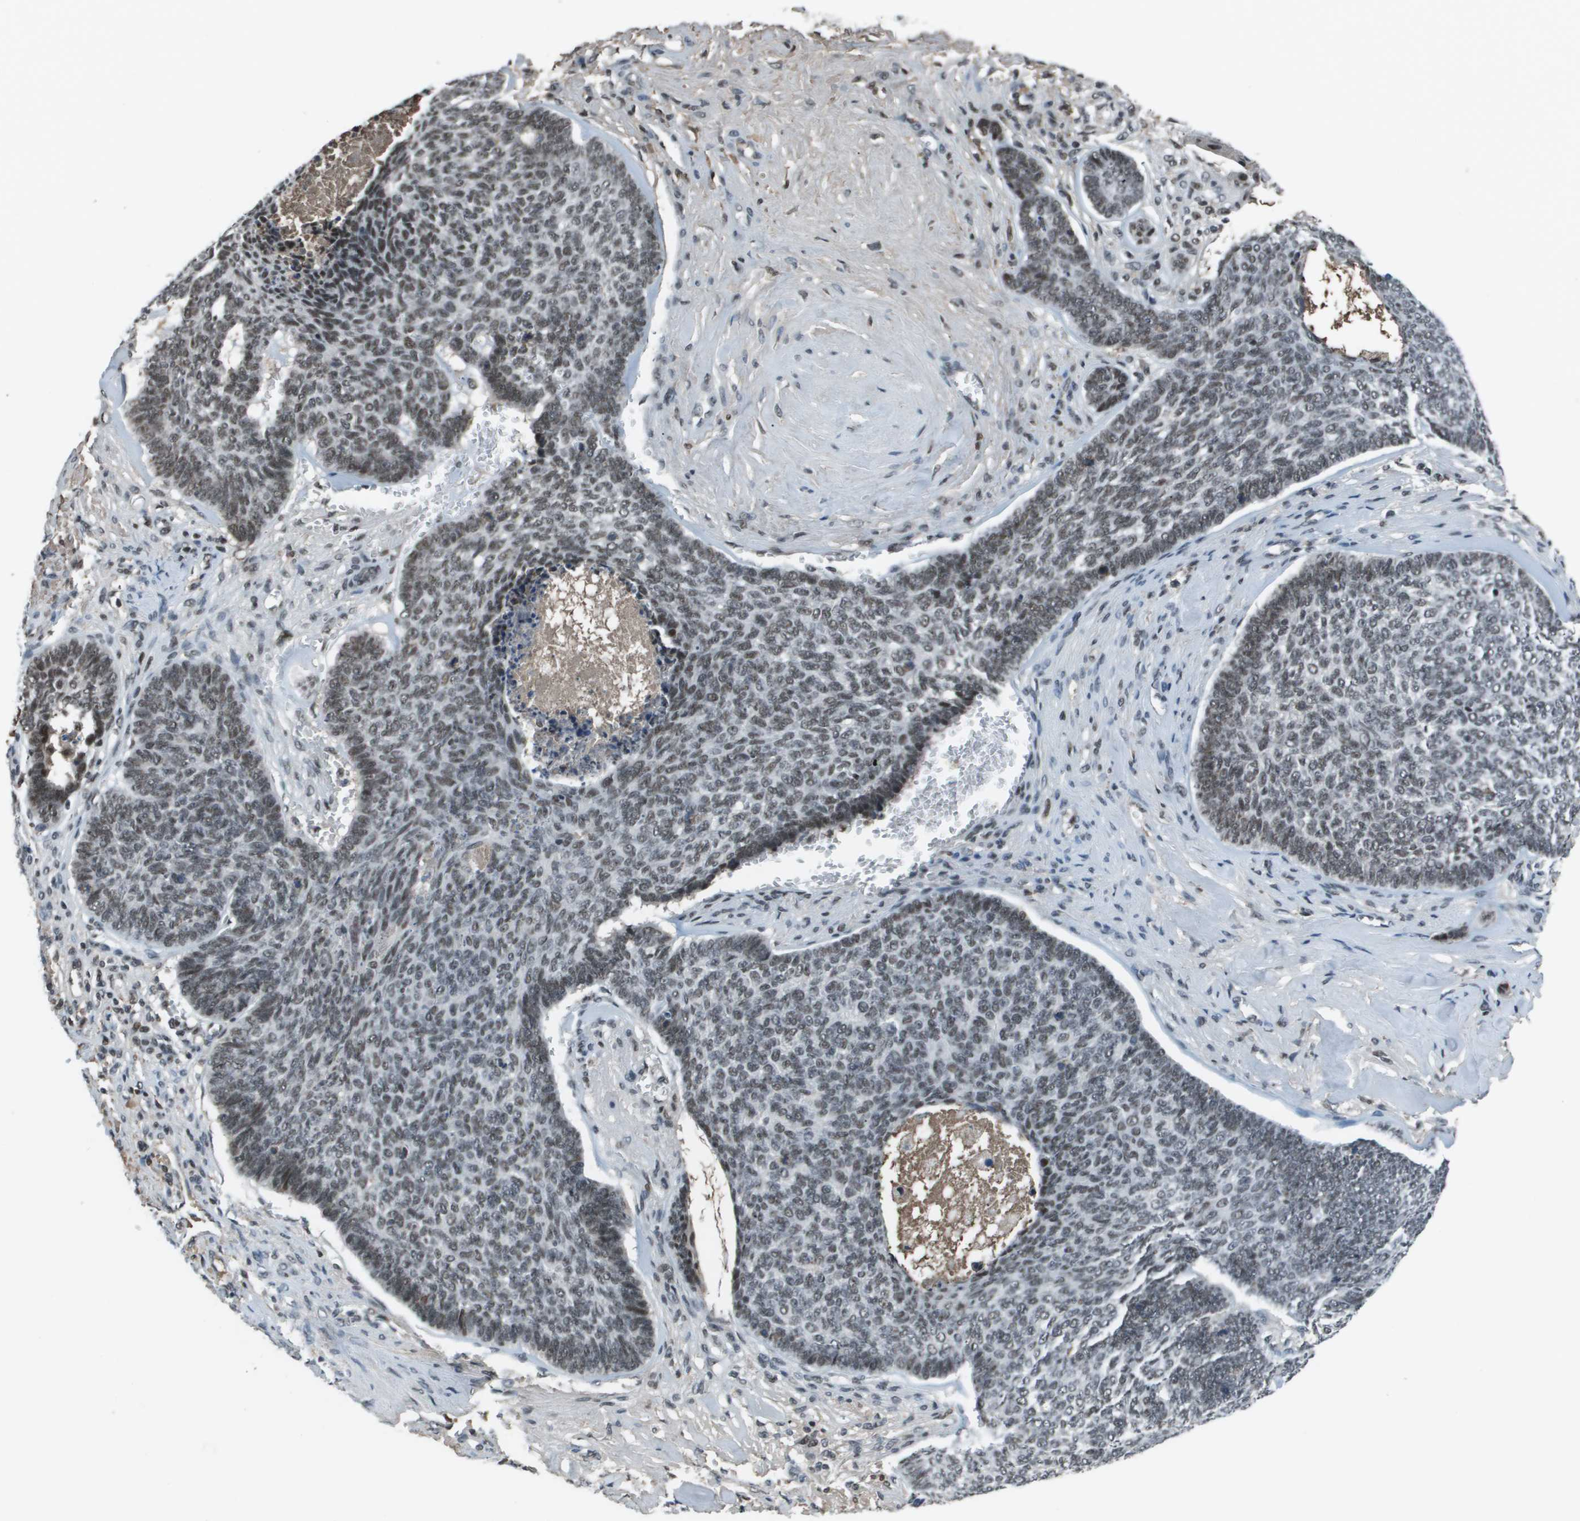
{"staining": {"intensity": "moderate", "quantity": ">75%", "location": "nuclear"}, "tissue": "skin cancer", "cell_type": "Tumor cells", "image_type": "cancer", "snomed": [{"axis": "morphology", "description": "Basal cell carcinoma"}, {"axis": "topography", "description": "Skin"}], "caption": "Skin cancer (basal cell carcinoma) stained with DAB (3,3'-diaminobenzidine) immunohistochemistry shows medium levels of moderate nuclear staining in approximately >75% of tumor cells.", "gene": "THRAP3", "patient": {"sex": "male", "age": 84}}